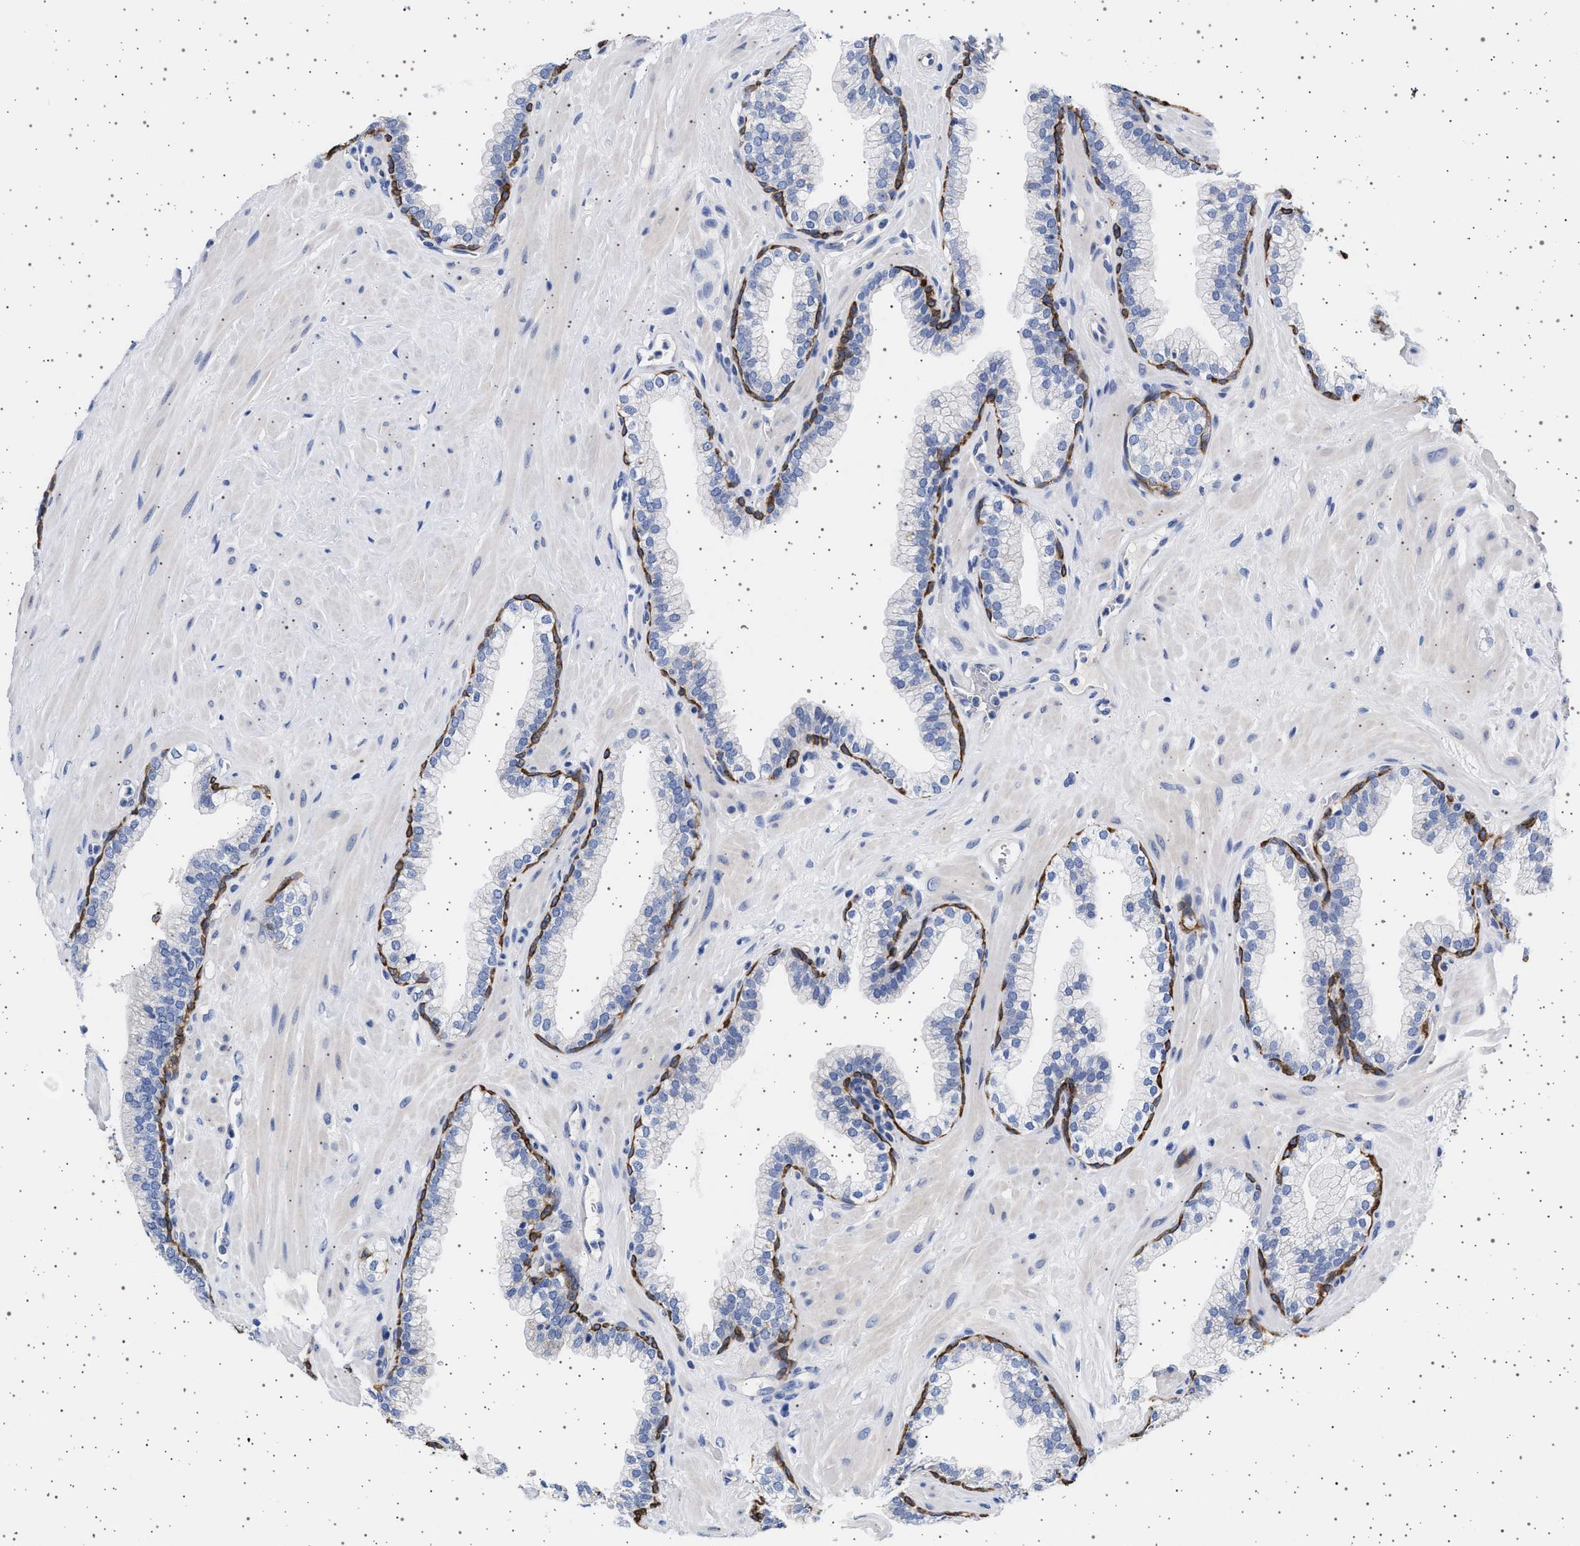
{"staining": {"intensity": "strong", "quantity": "<25%", "location": "cytoplasmic/membranous"}, "tissue": "prostate", "cell_type": "Glandular cells", "image_type": "normal", "snomed": [{"axis": "morphology", "description": "Normal tissue, NOS"}, {"axis": "morphology", "description": "Urothelial carcinoma, Low grade"}, {"axis": "topography", "description": "Urinary bladder"}, {"axis": "topography", "description": "Prostate"}], "caption": "Immunohistochemical staining of benign human prostate reveals medium levels of strong cytoplasmic/membranous staining in about <25% of glandular cells. Using DAB (brown) and hematoxylin (blue) stains, captured at high magnification using brightfield microscopy.", "gene": "TRMT10B", "patient": {"sex": "male", "age": 60}}